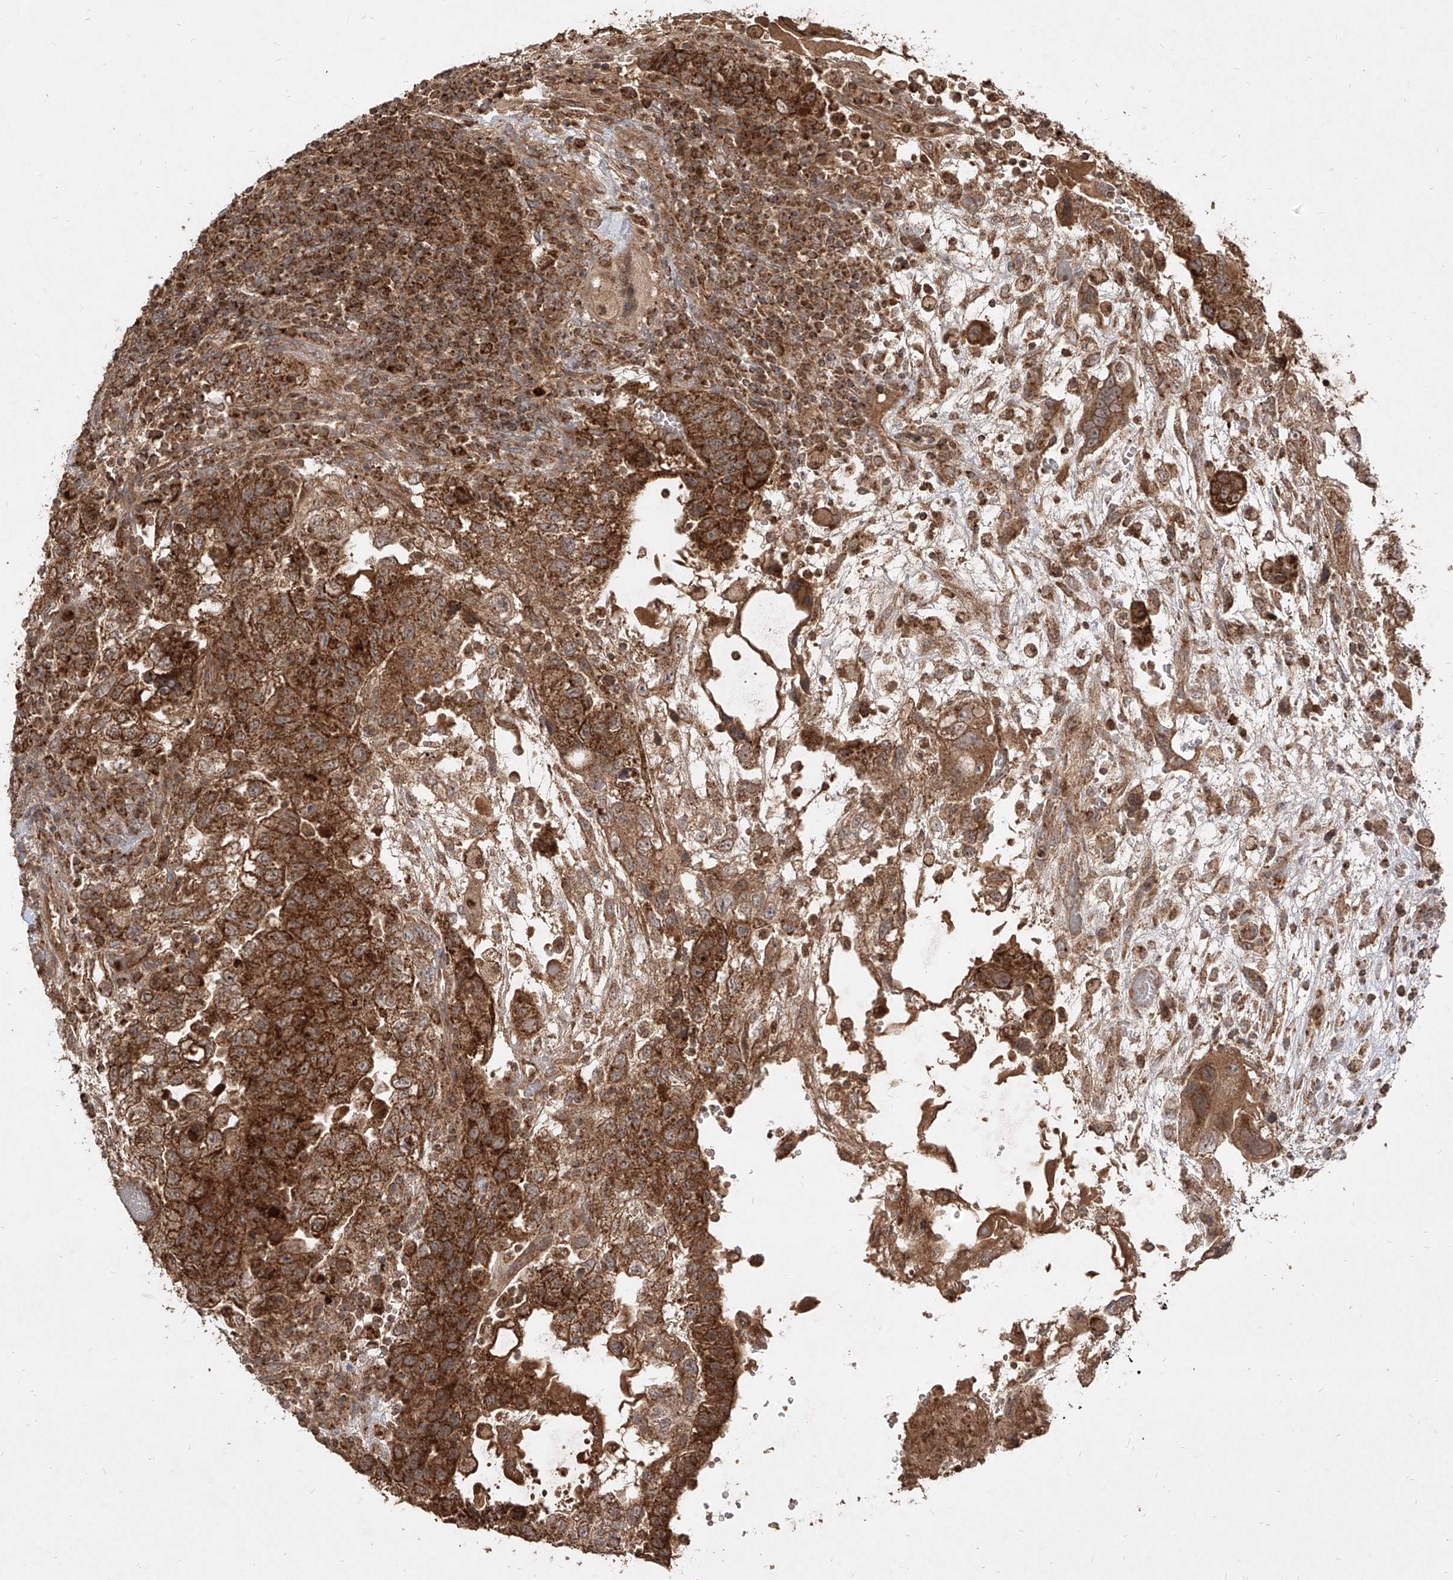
{"staining": {"intensity": "strong", "quantity": ">75%", "location": "cytoplasmic/membranous"}, "tissue": "testis cancer", "cell_type": "Tumor cells", "image_type": "cancer", "snomed": [{"axis": "morphology", "description": "Carcinoma, Embryonal, NOS"}, {"axis": "topography", "description": "Testis"}], "caption": "This photomicrograph reveals testis cancer (embryonal carcinoma) stained with immunohistochemistry to label a protein in brown. The cytoplasmic/membranous of tumor cells show strong positivity for the protein. Nuclei are counter-stained blue.", "gene": "AIM2", "patient": {"sex": "male", "age": 36}}